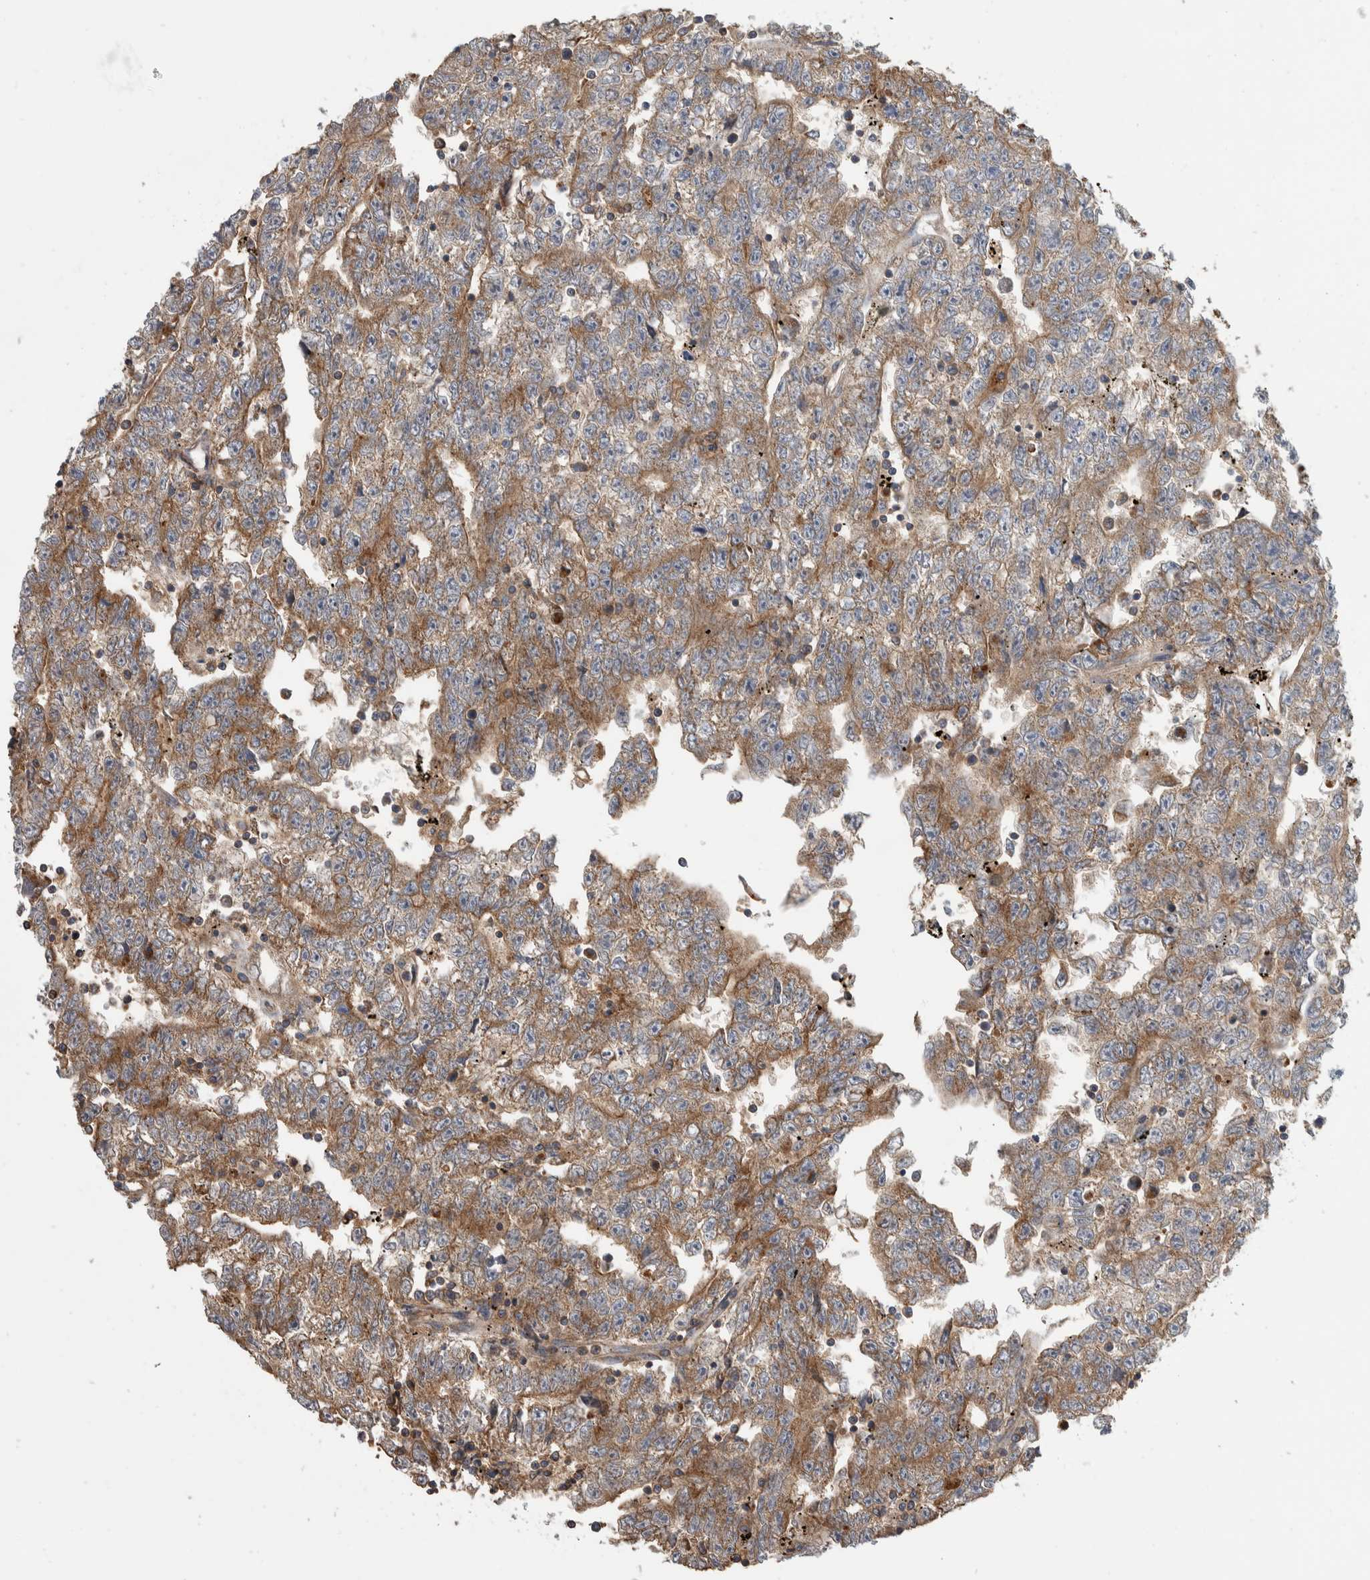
{"staining": {"intensity": "weak", "quantity": "25%-75%", "location": "cytoplasmic/membranous"}, "tissue": "testis cancer", "cell_type": "Tumor cells", "image_type": "cancer", "snomed": [{"axis": "morphology", "description": "Carcinoma, Embryonal, NOS"}, {"axis": "topography", "description": "Testis"}], "caption": "Protein positivity by immunohistochemistry (IHC) shows weak cytoplasmic/membranous staining in about 25%-75% of tumor cells in embryonal carcinoma (testis). (DAB IHC with brightfield microscopy, high magnification).", "gene": "SDCBP", "patient": {"sex": "male", "age": 25}}